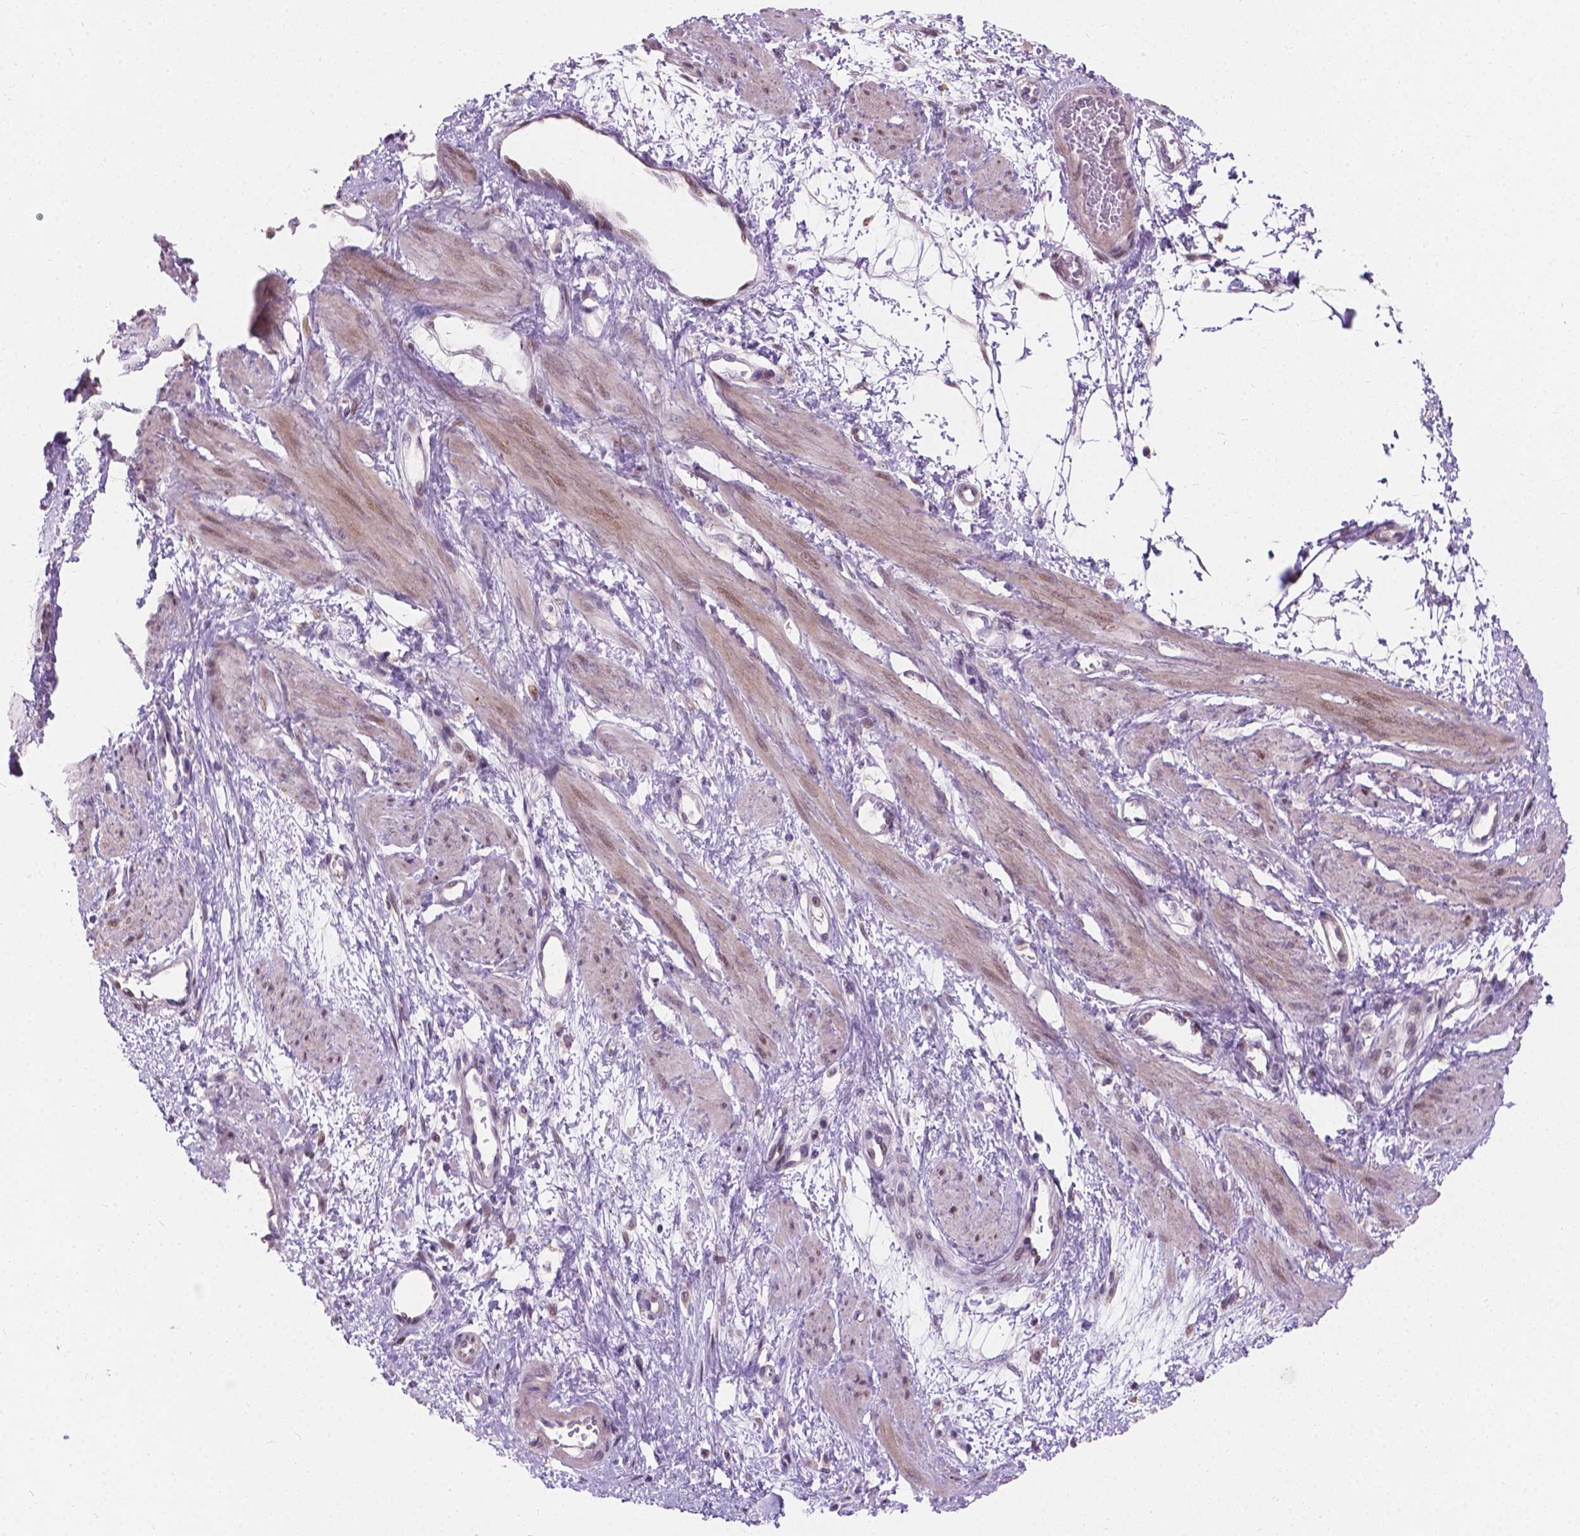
{"staining": {"intensity": "weak", "quantity": ">75%", "location": "cytoplasmic/membranous"}, "tissue": "smooth muscle", "cell_type": "Smooth muscle cells", "image_type": "normal", "snomed": [{"axis": "morphology", "description": "Normal tissue, NOS"}, {"axis": "topography", "description": "Smooth muscle"}, {"axis": "topography", "description": "Uterus"}], "caption": "A micrograph of human smooth muscle stained for a protein demonstrates weak cytoplasmic/membranous brown staining in smooth muscle cells.", "gene": "MYH14", "patient": {"sex": "female", "age": 39}}